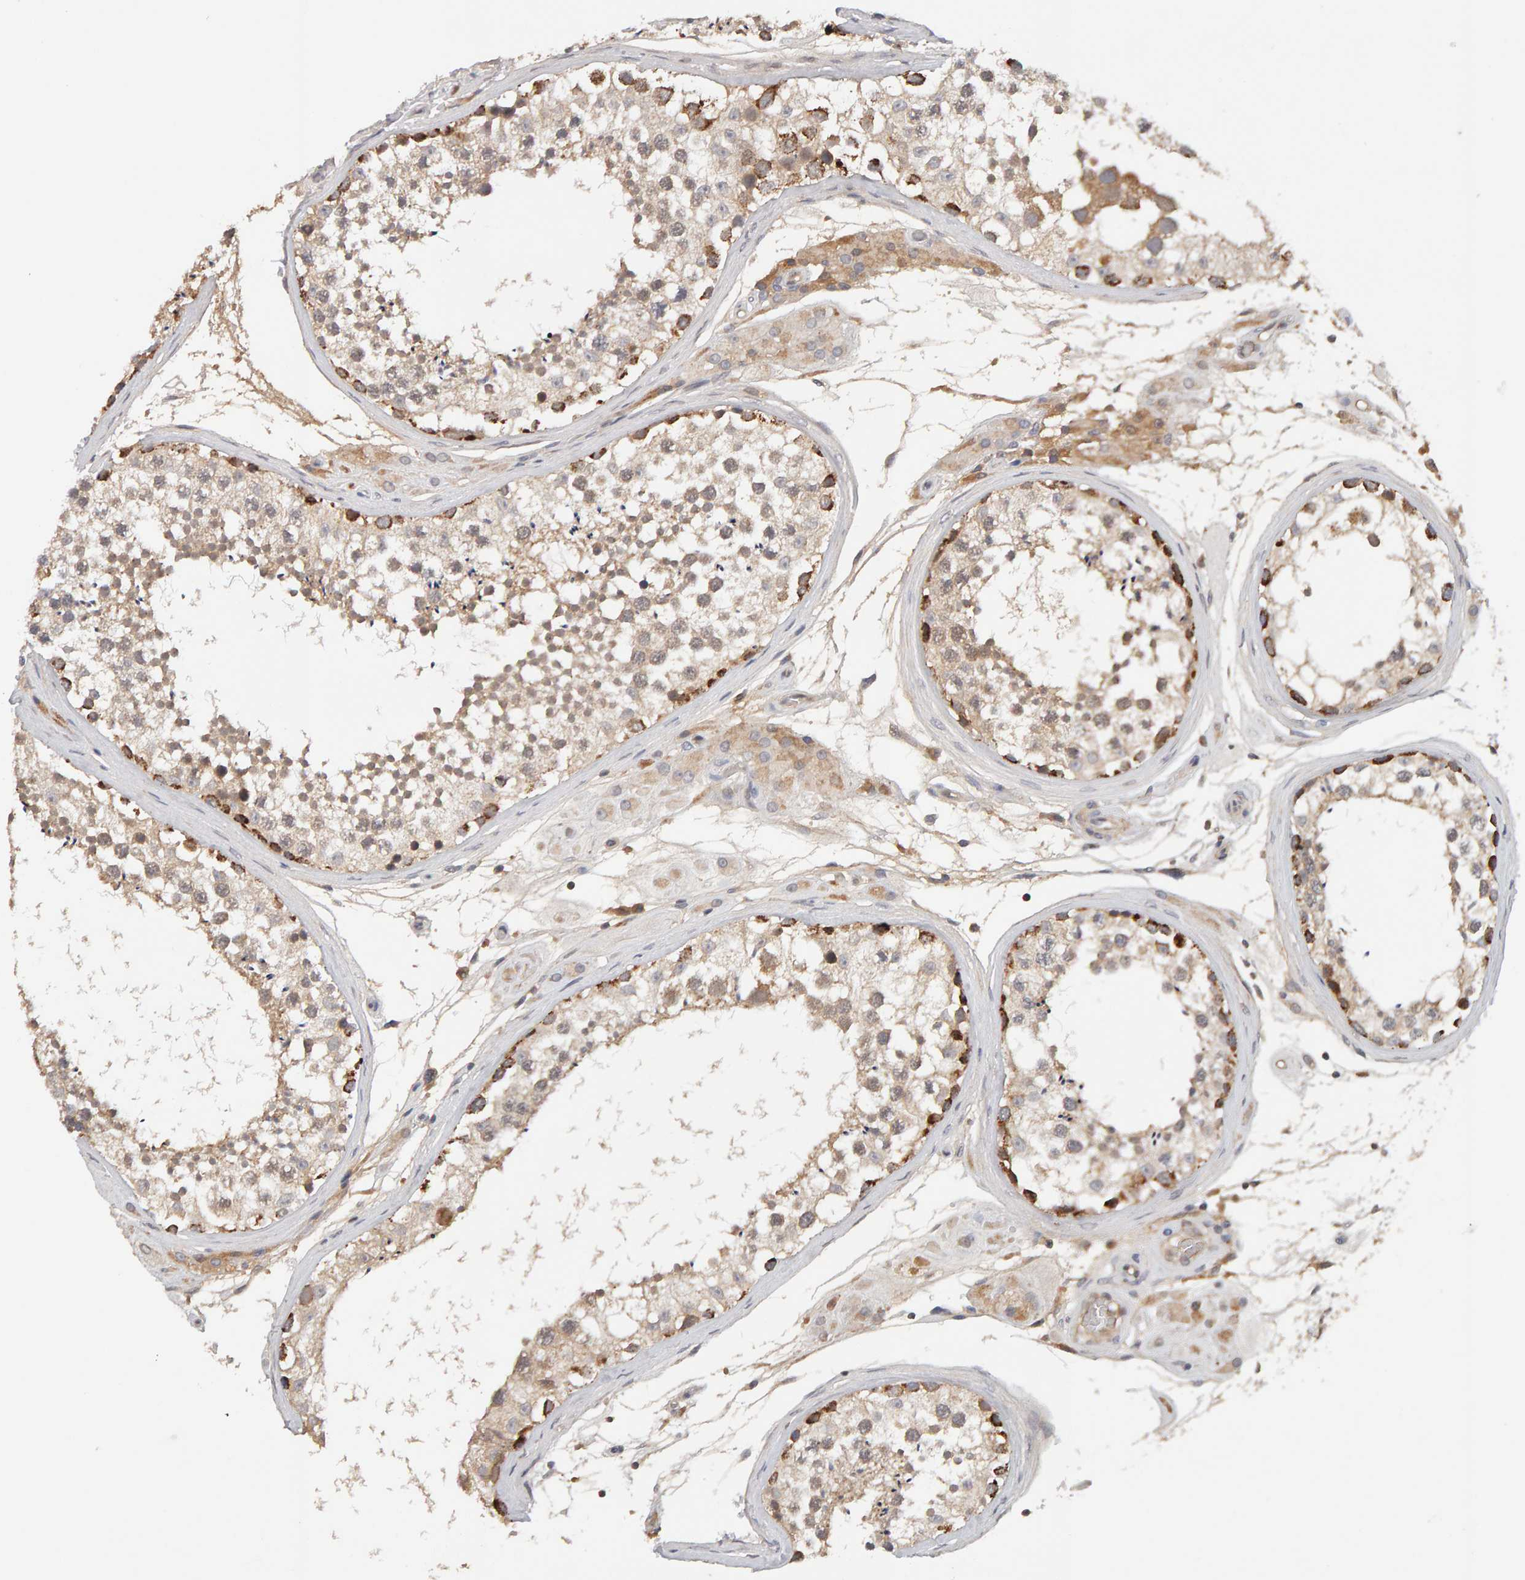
{"staining": {"intensity": "weak", "quantity": ">75%", "location": "cytoplasmic/membranous,nuclear"}, "tissue": "testis", "cell_type": "Cells in seminiferous ducts", "image_type": "normal", "snomed": [{"axis": "morphology", "description": "Normal tissue, NOS"}, {"axis": "topography", "description": "Testis"}], "caption": "Cells in seminiferous ducts reveal low levels of weak cytoplasmic/membranous,nuclear staining in about >75% of cells in benign testis.", "gene": "NUDCD1", "patient": {"sex": "male", "age": 46}}